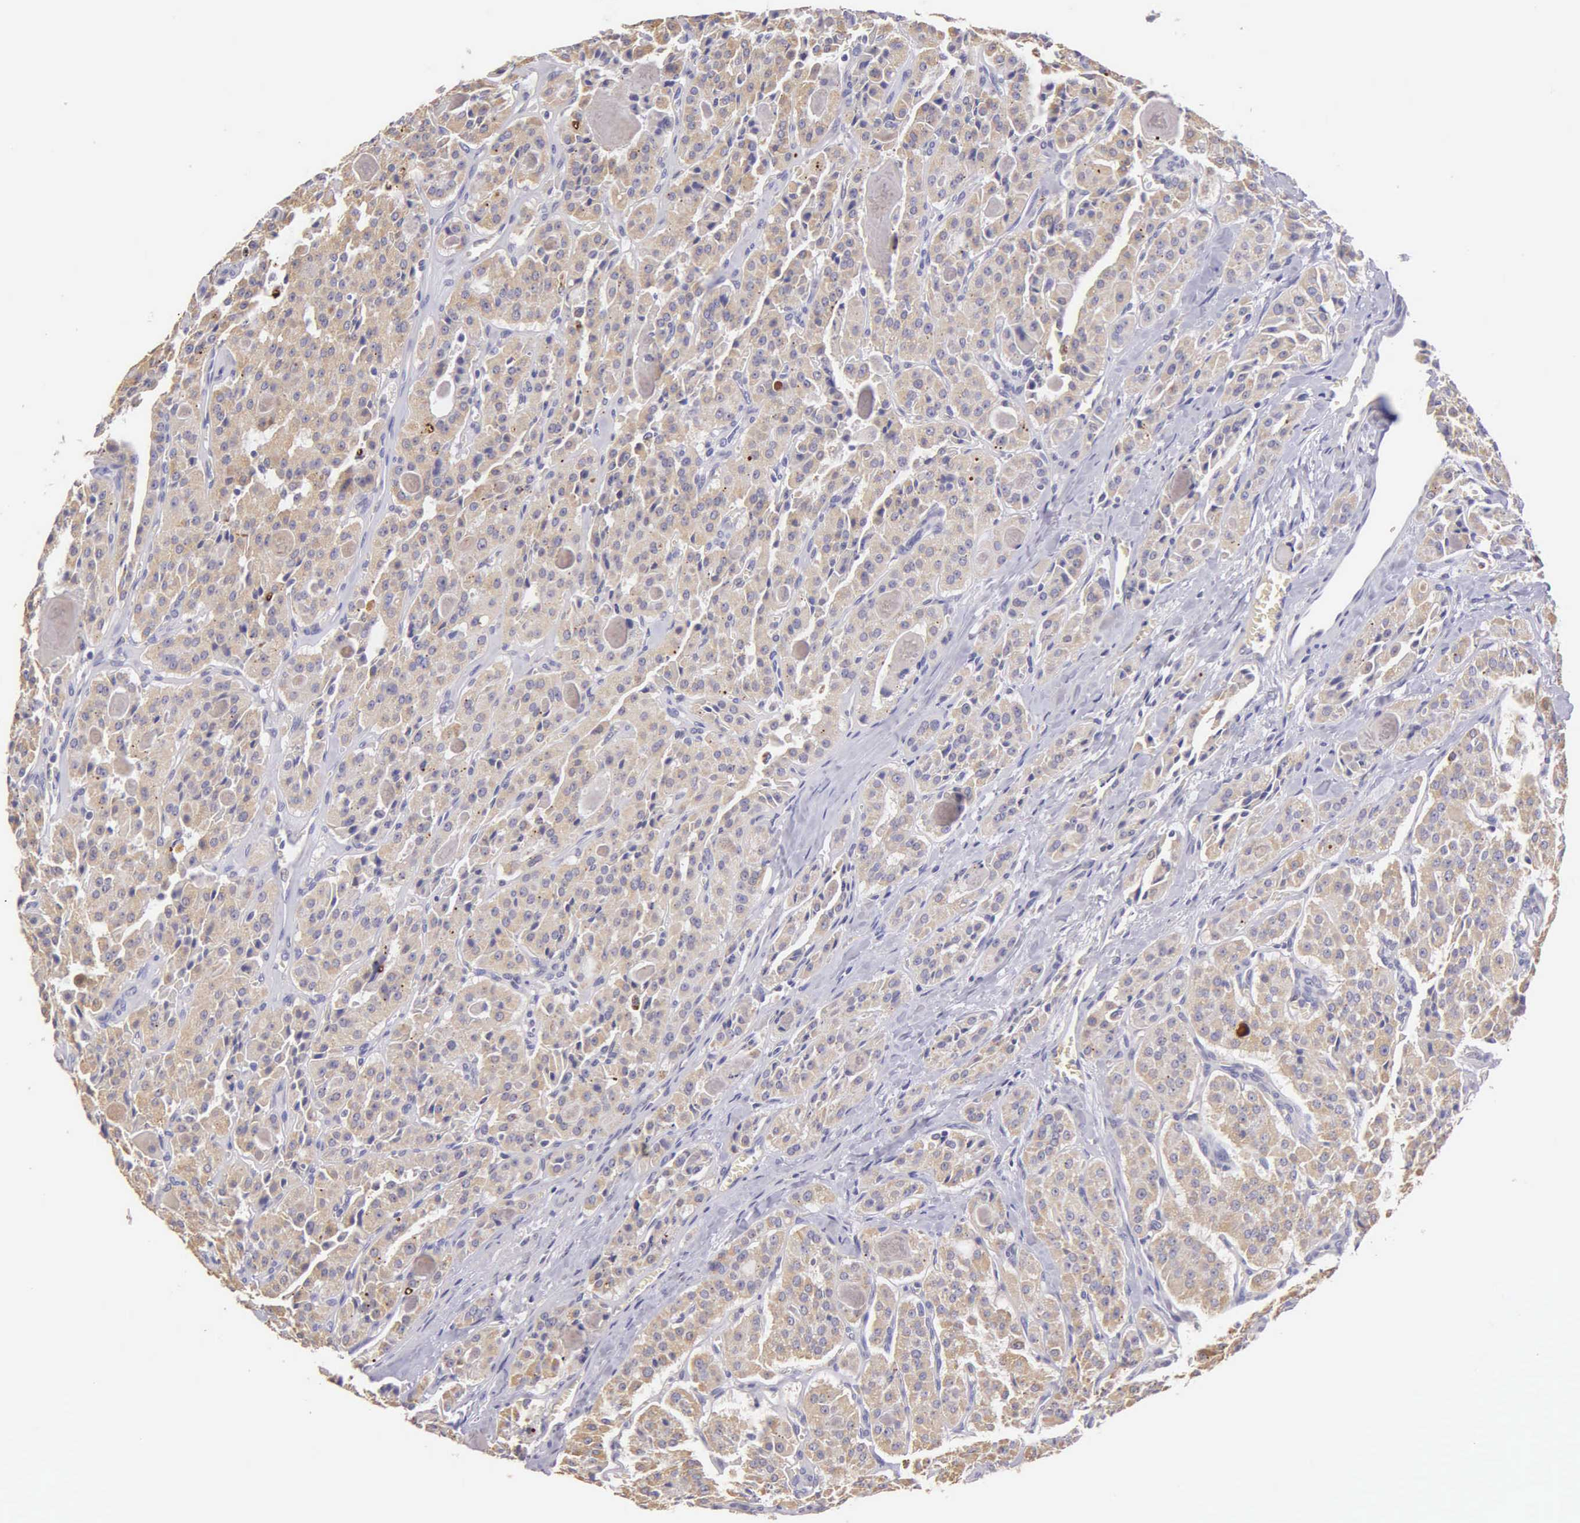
{"staining": {"intensity": "weak", "quantity": "25%-75%", "location": "cytoplasmic/membranous"}, "tissue": "thyroid cancer", "cell_type": "Tumor cells", "image_type": "cancer", "snomed": [{"axis": "morphology", "description": "Carcinoma, NOS"}, {"axis": "topography", "description": "Thyroid gland"}], "caption": "Immunohistochemistry staining of carcinoma (thyroid), which displays low levels of weak cytoplasmic/membranous positivity in about 25%-75% of tumor cells indicating weak cytoplasmic/membranous protein positivity. The staining was performed using DAB (3,3'-diaminobenzidine) (brown) for protein detection and nuclei were counterstained in hematoxylin (blue).", "gene": "ESR1", "patient": {"sex": "male", "age": 76}}